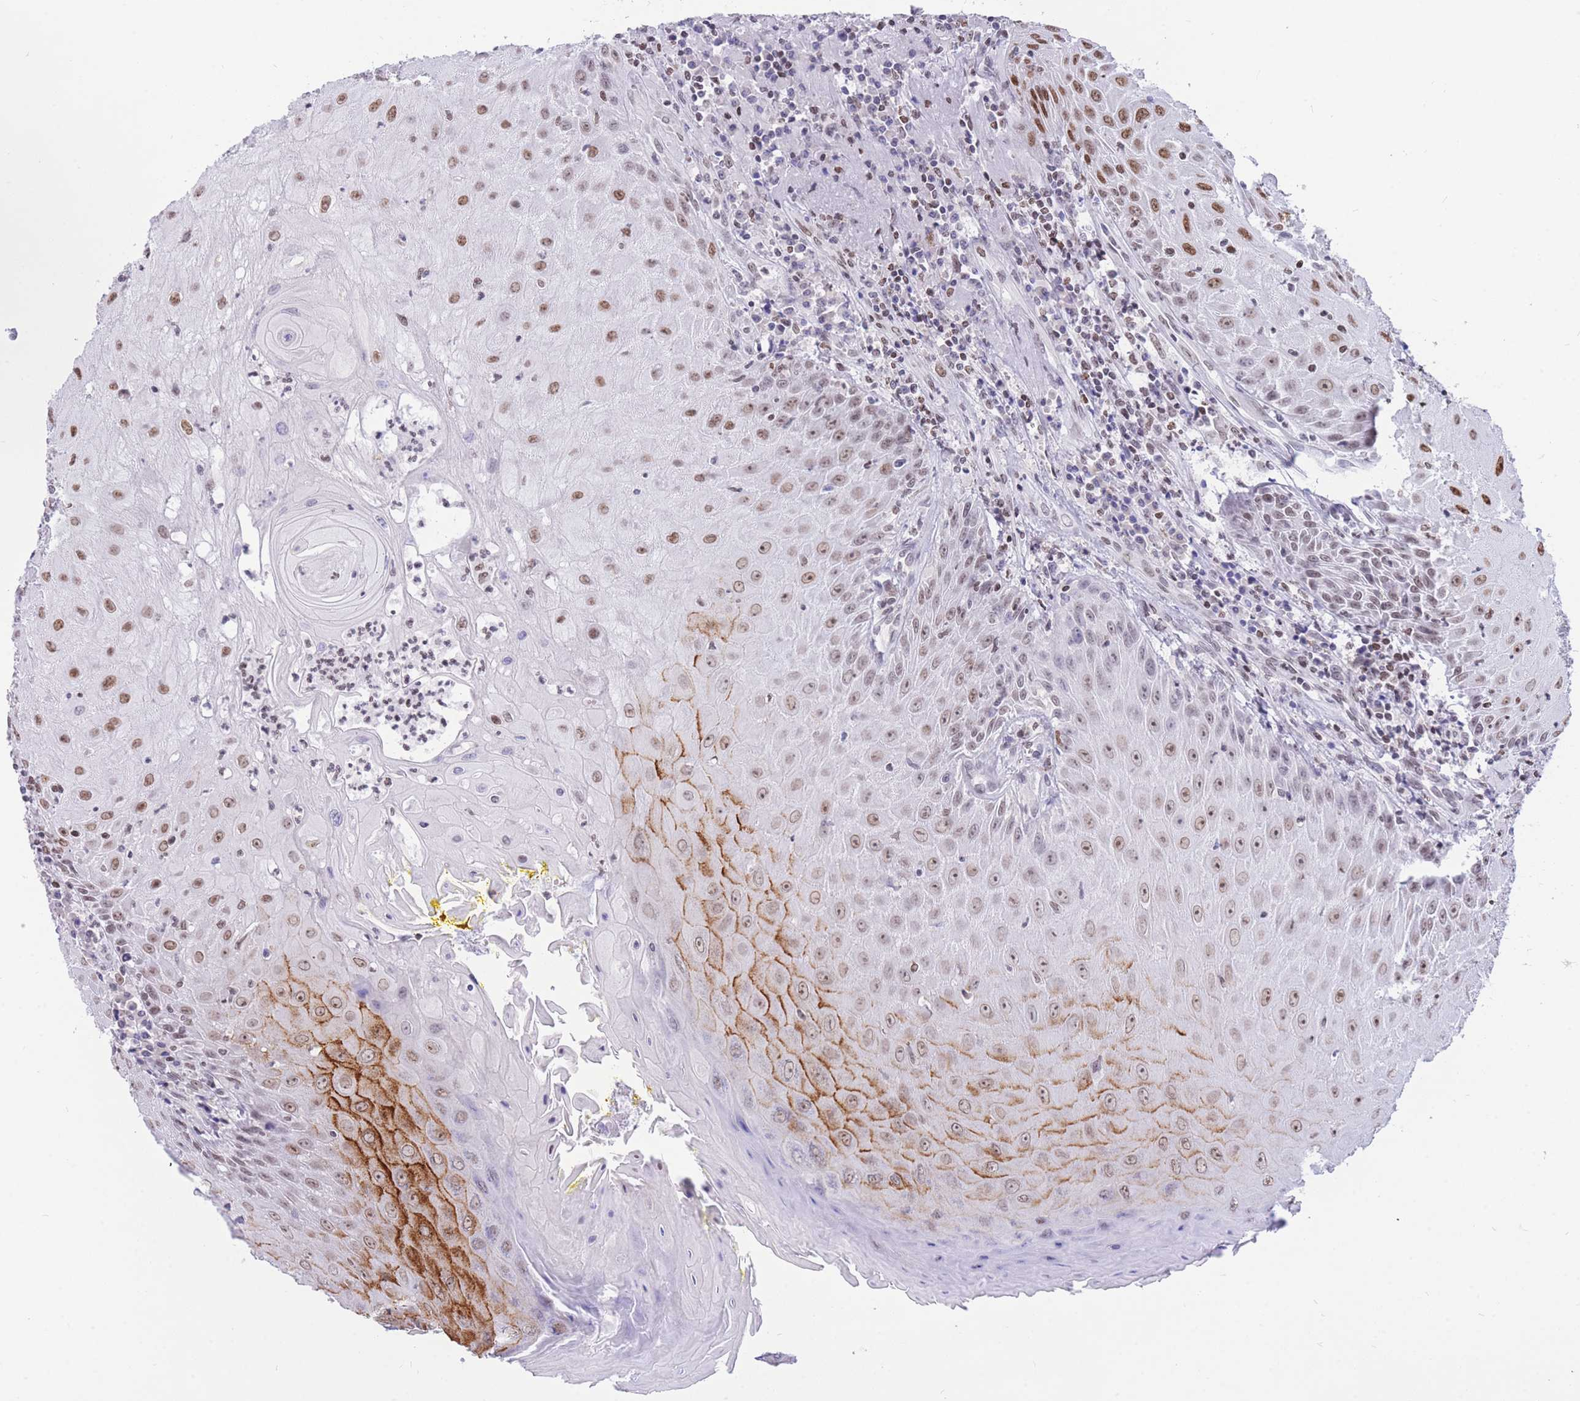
{"staining": {"intensity": "moderate", "quantity": "25%-75%", "location": "cytoplasmic/membranous,nuclear"}, "tissue": "head and neck cancer", "cell_type": "Tumor cells", "image_type": "cancer", "snomed": [{"axis": "morphology", "description": "Normal tissue, NOS"}, {"axis": "morphology", "description": "Squamous cell carcinoma, NOS"}, {"axis": "topography", "description": "Oral tissue"}, {"axis": "topography", "description": "Head-Neck"}], "caption": "Brown immunohistochemical staining in head and neck cancer (squamous cell carcinoma) reveals moderate cytoplasmic/membranous and nuclear positivity in approximately 25%-75% of tumor cells.", "gene": "HMGN1", "patient": {"sex": "female", "age": 70}}